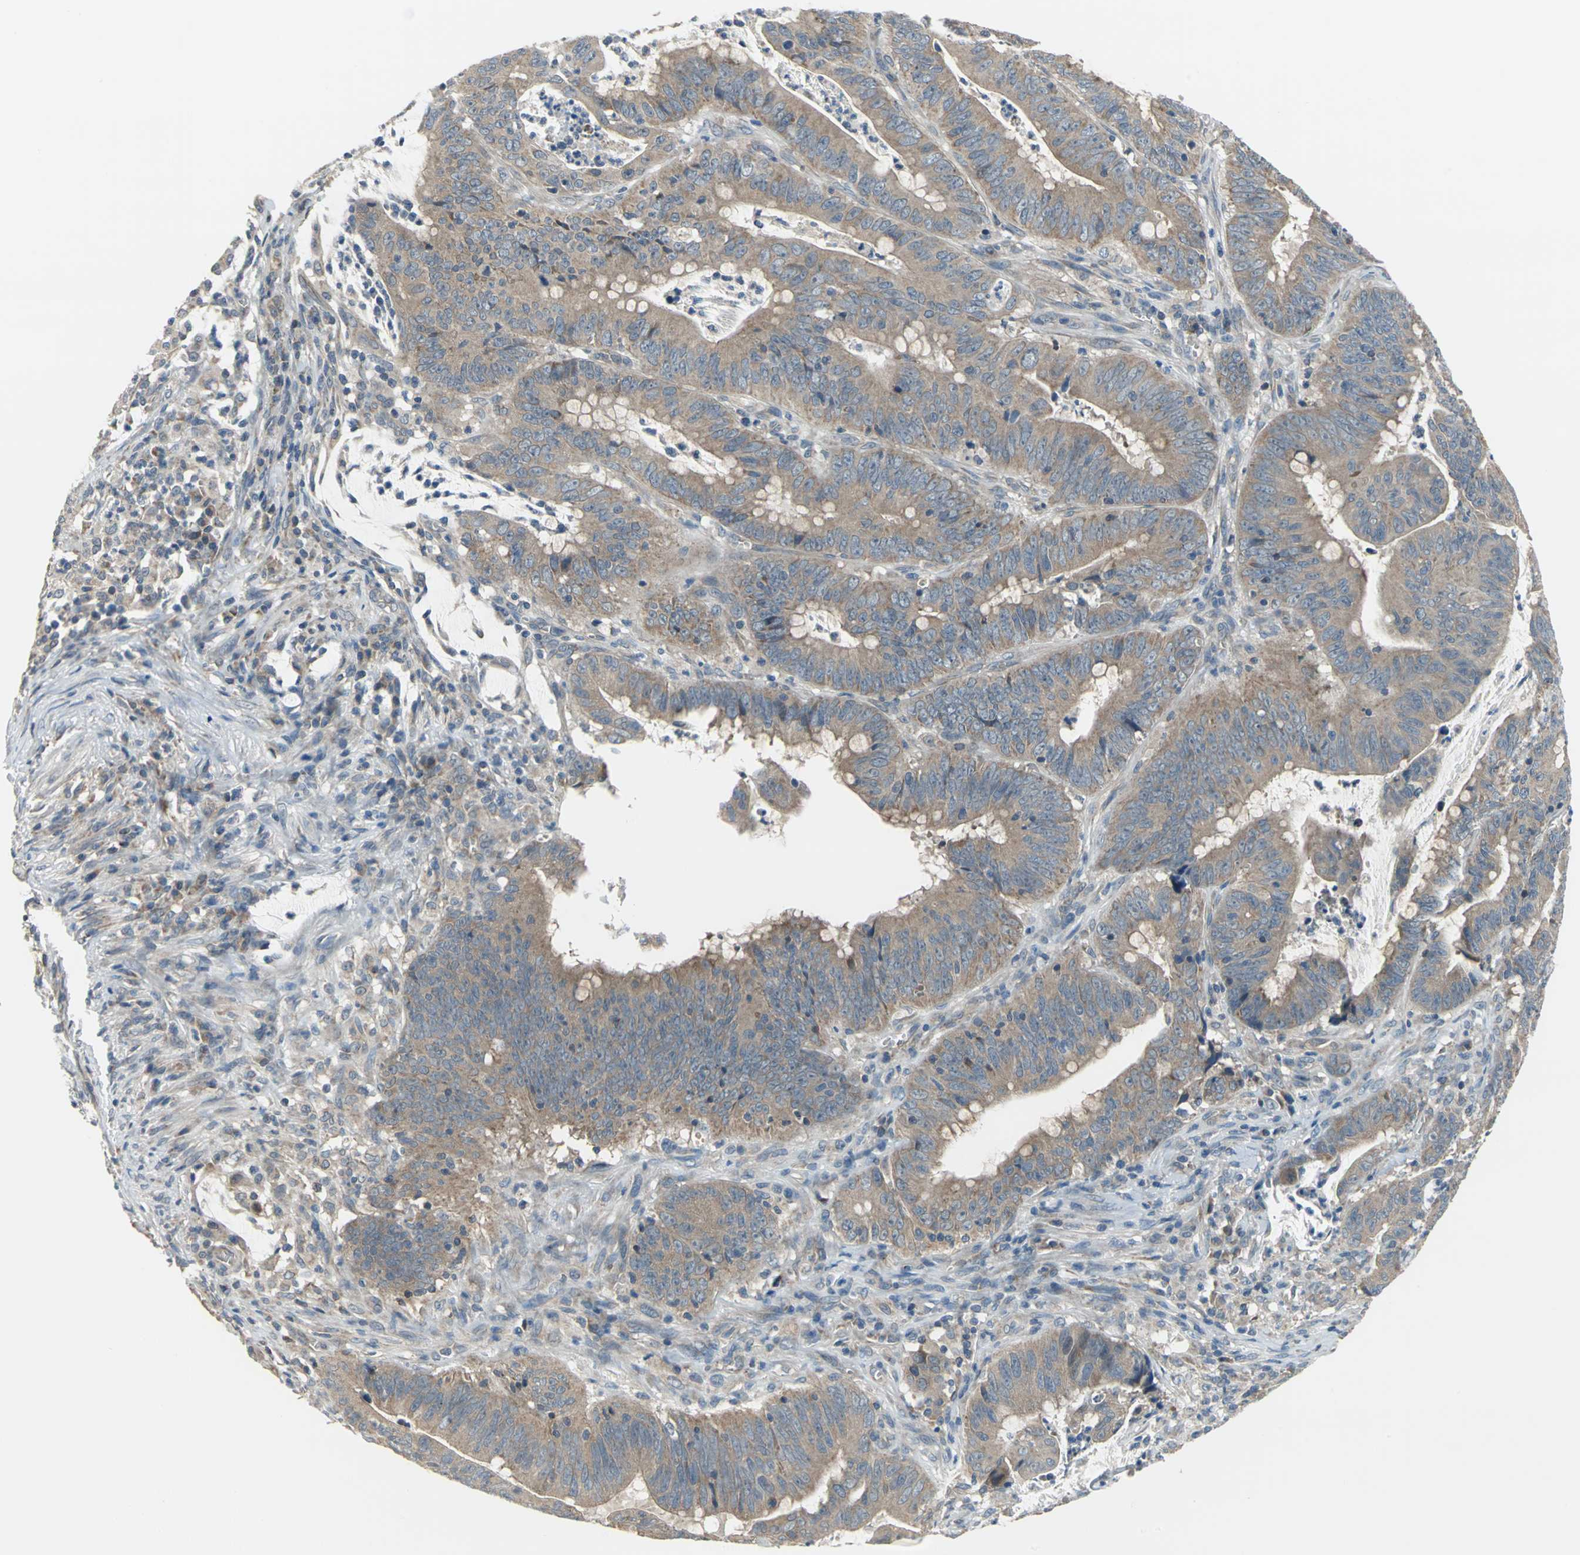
{"staining": {"intensity": "moderate", "quantity": ">75%", "location": "cytoplasmic/membranous"}, "tissue": "colorectal cancer", "cell_type": "Tumor cells", "image_type": "cancer", "snomed": [{"axis": "morphology", "description": "Adenocarcinoma, NOS"}, {"axis": "topography", "description": "Colon"}], "caption": "There is medium levels of moderate cytoplasmic/membranous positivity in tumor cells of adenocarcinoma (colorectal), as demonstrated by immunohistochemical staining (brown color).", "gene": "TRAK1", "patient": {"sex": "male", "age": 45}}